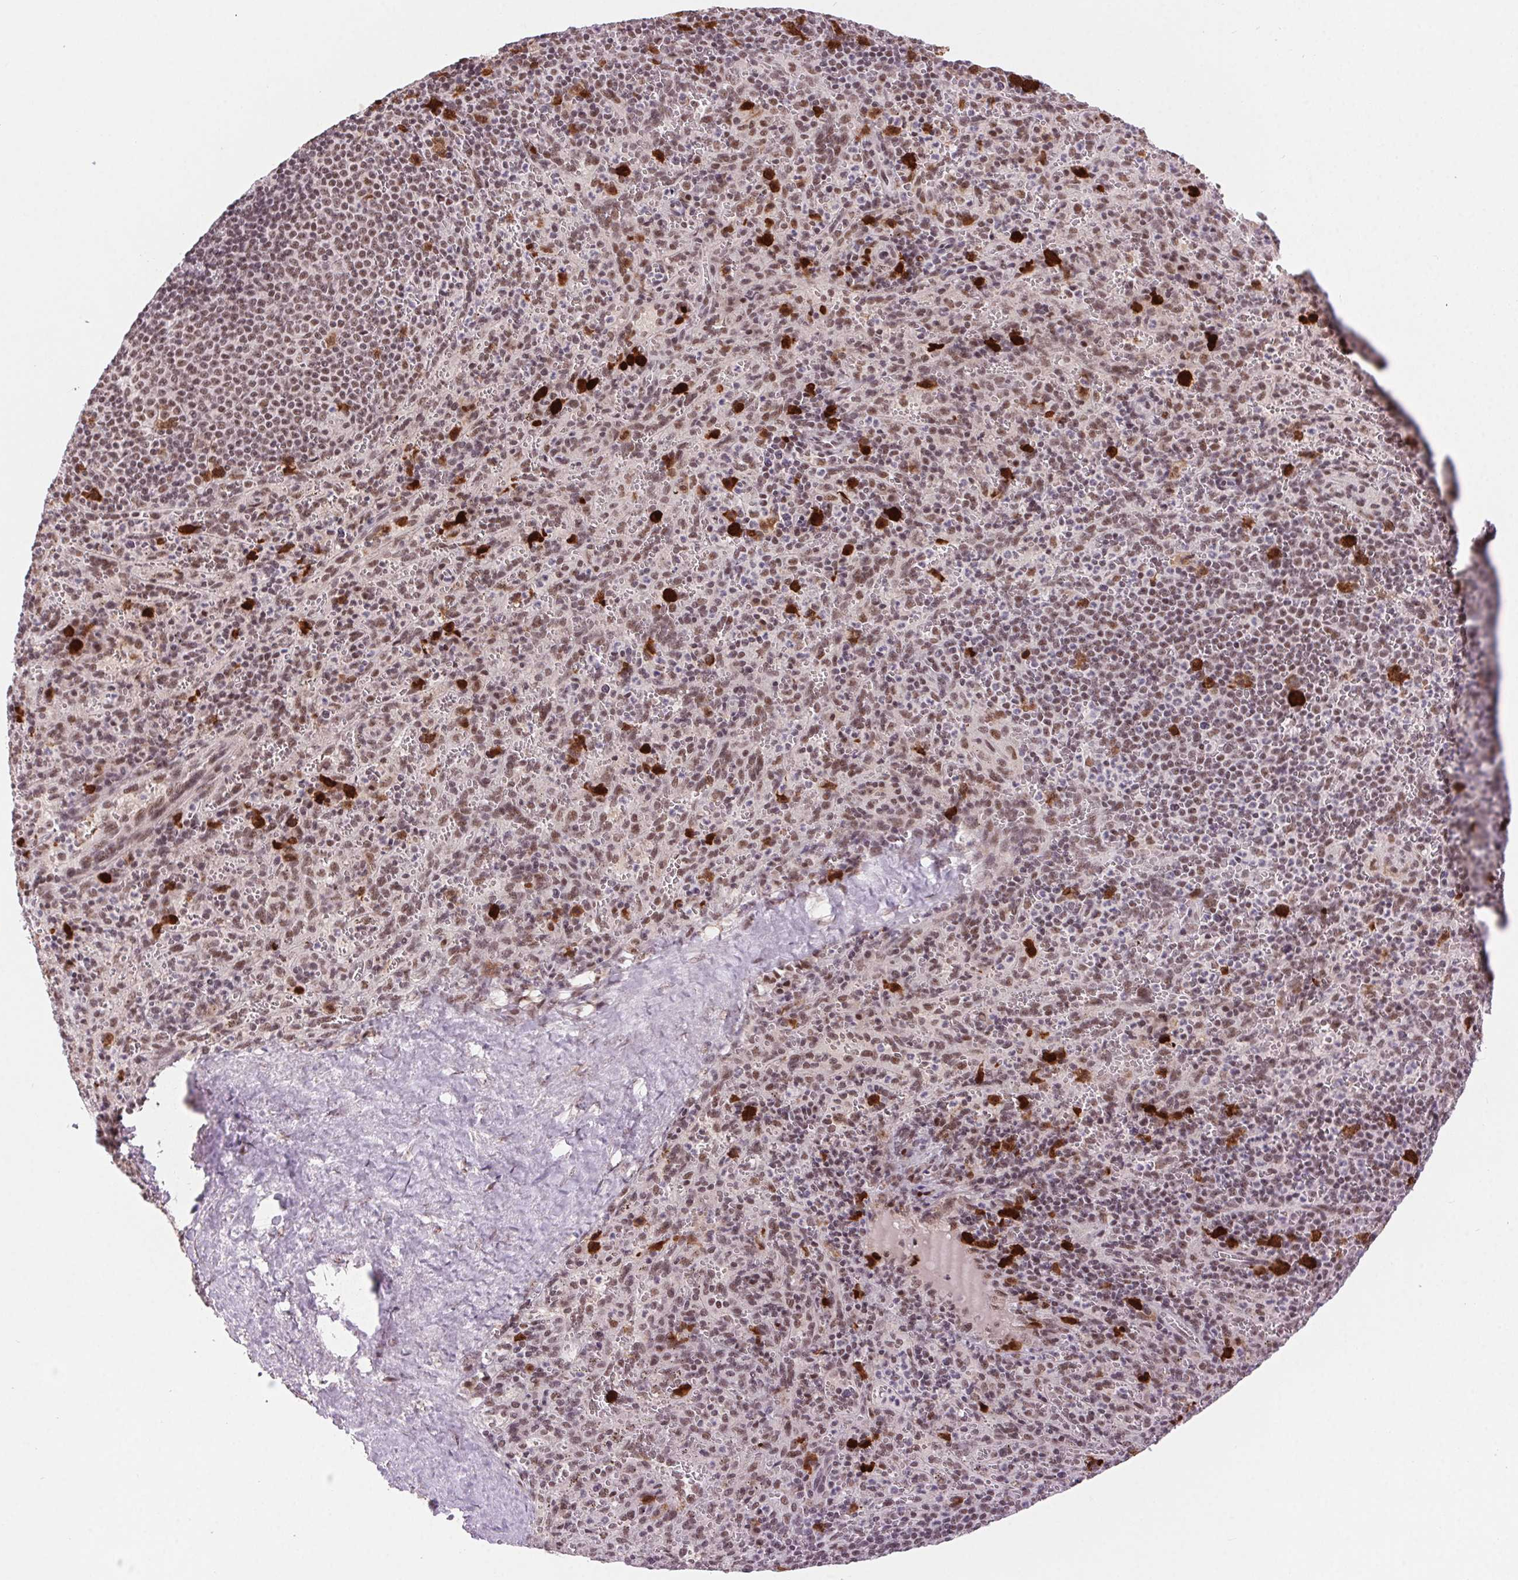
{"staining": {"intensity": "weak", "quantity": "25%-75%", "location": "nuclear"}, "tissue": "spleen", "cell_type": "Cells in red pulp", "image_type": "normal", "snomed": [{"axis": "morphology", "description": "Normal tissue, NOS"}, {"axis": "topography", "description": "Spleen"}], "caption": "Benign spleen shows weak nuclear expression in approximately 25%-75% of cells in red pulp (Stains: DAB (3,3'-diaminobenzidine) in brown, nuclei in blue, Microscopy: brightfield microscopy at high magnification)..", "gene": "CD2BP2", "patient": {"sex": "male", "age": 57}}